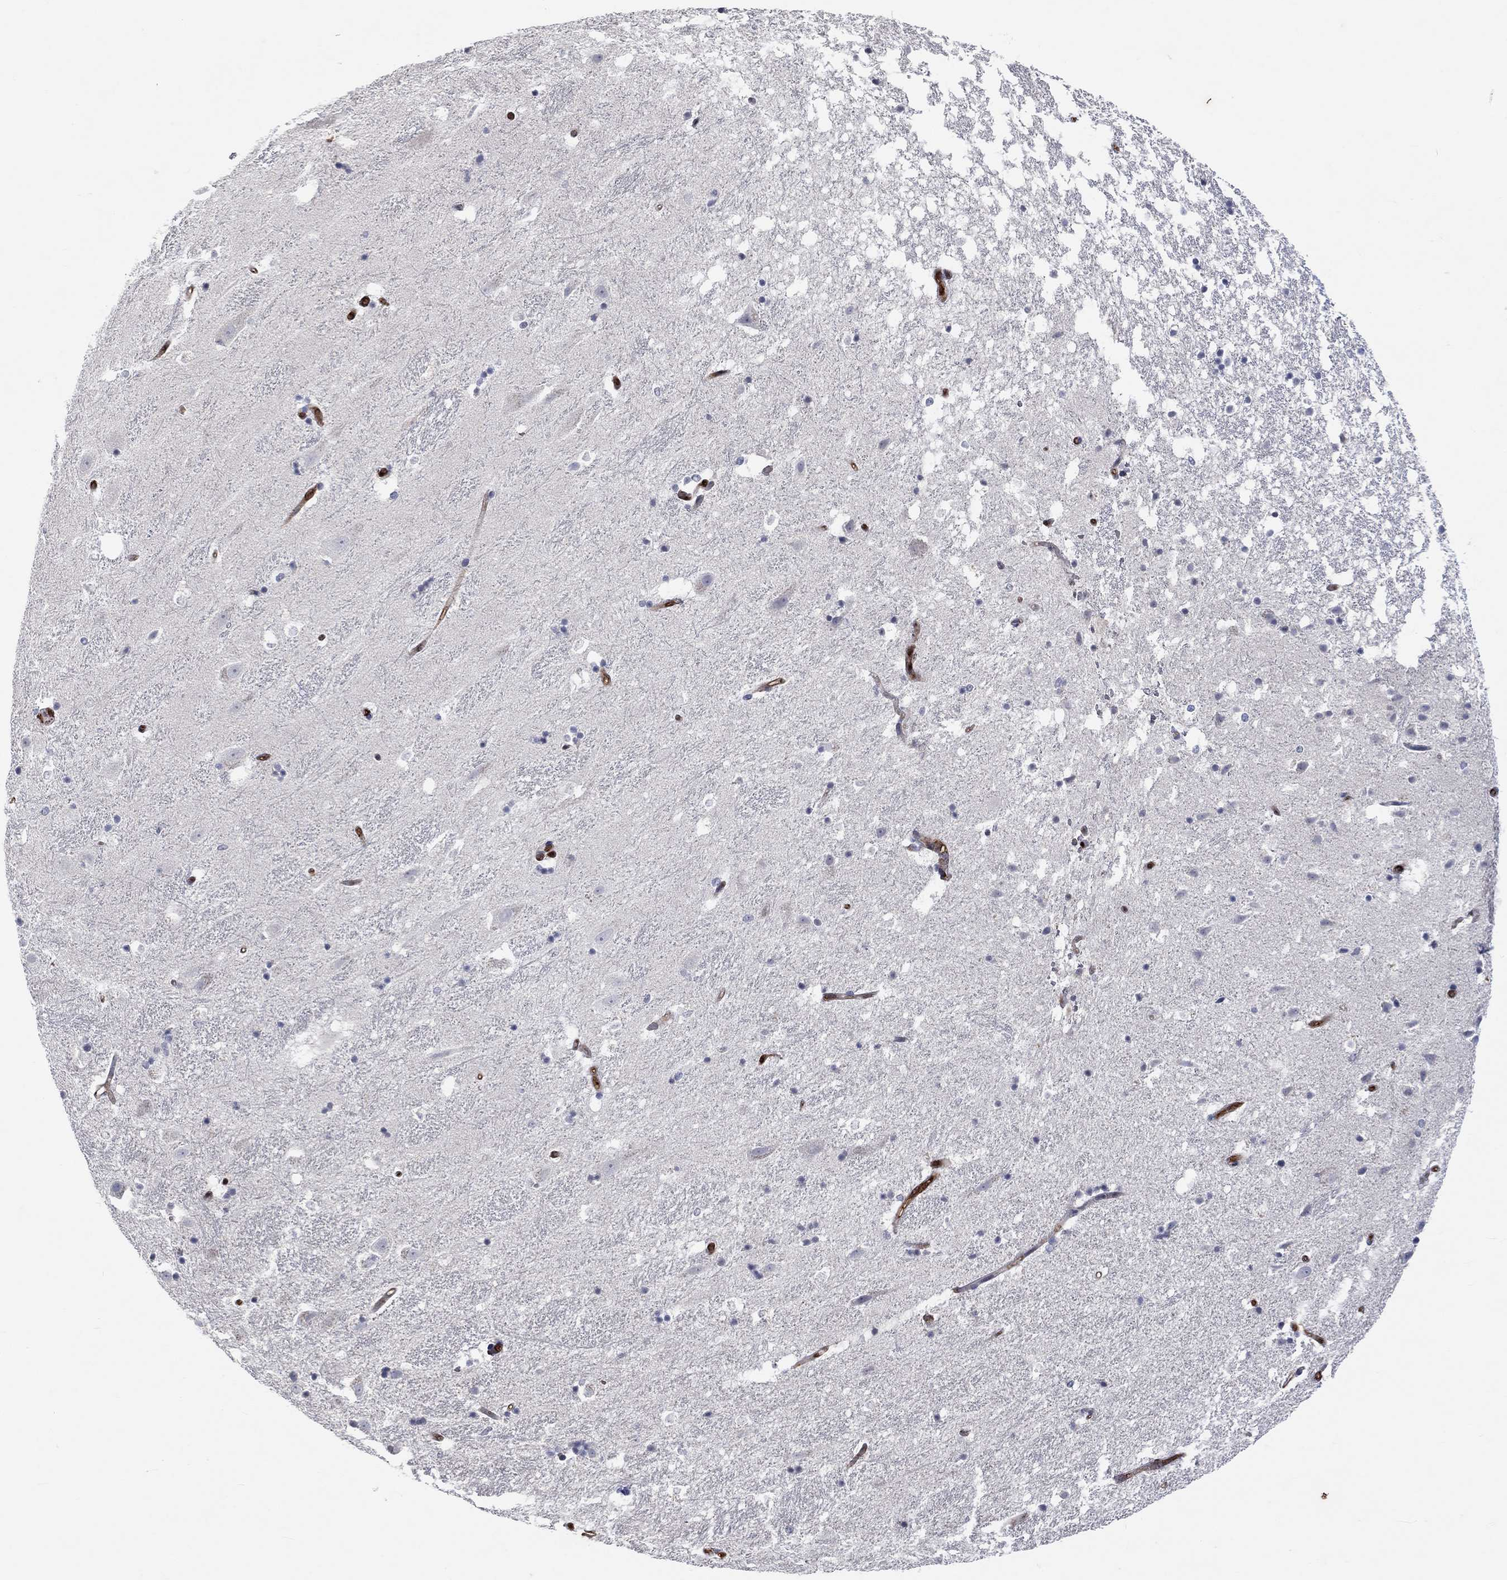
{"staining": {"intensity": "negative", "quantity": "none", "location": "none"}, "tissue": "hippocampus", "cell_type": "Glial cells", "image_type": "normal", "snomed": [{"axis": "morphology", "description": "Normal tissue, NOS"}, {"axis": "topography", "description": "Hippocampus"}], "caption": "Glial cells show no significant positivity in unremarkable hippocampus. Nuclei are stained in blue.", "gene": "TGM2", "patient": {"sex": "male", "age": 49}}